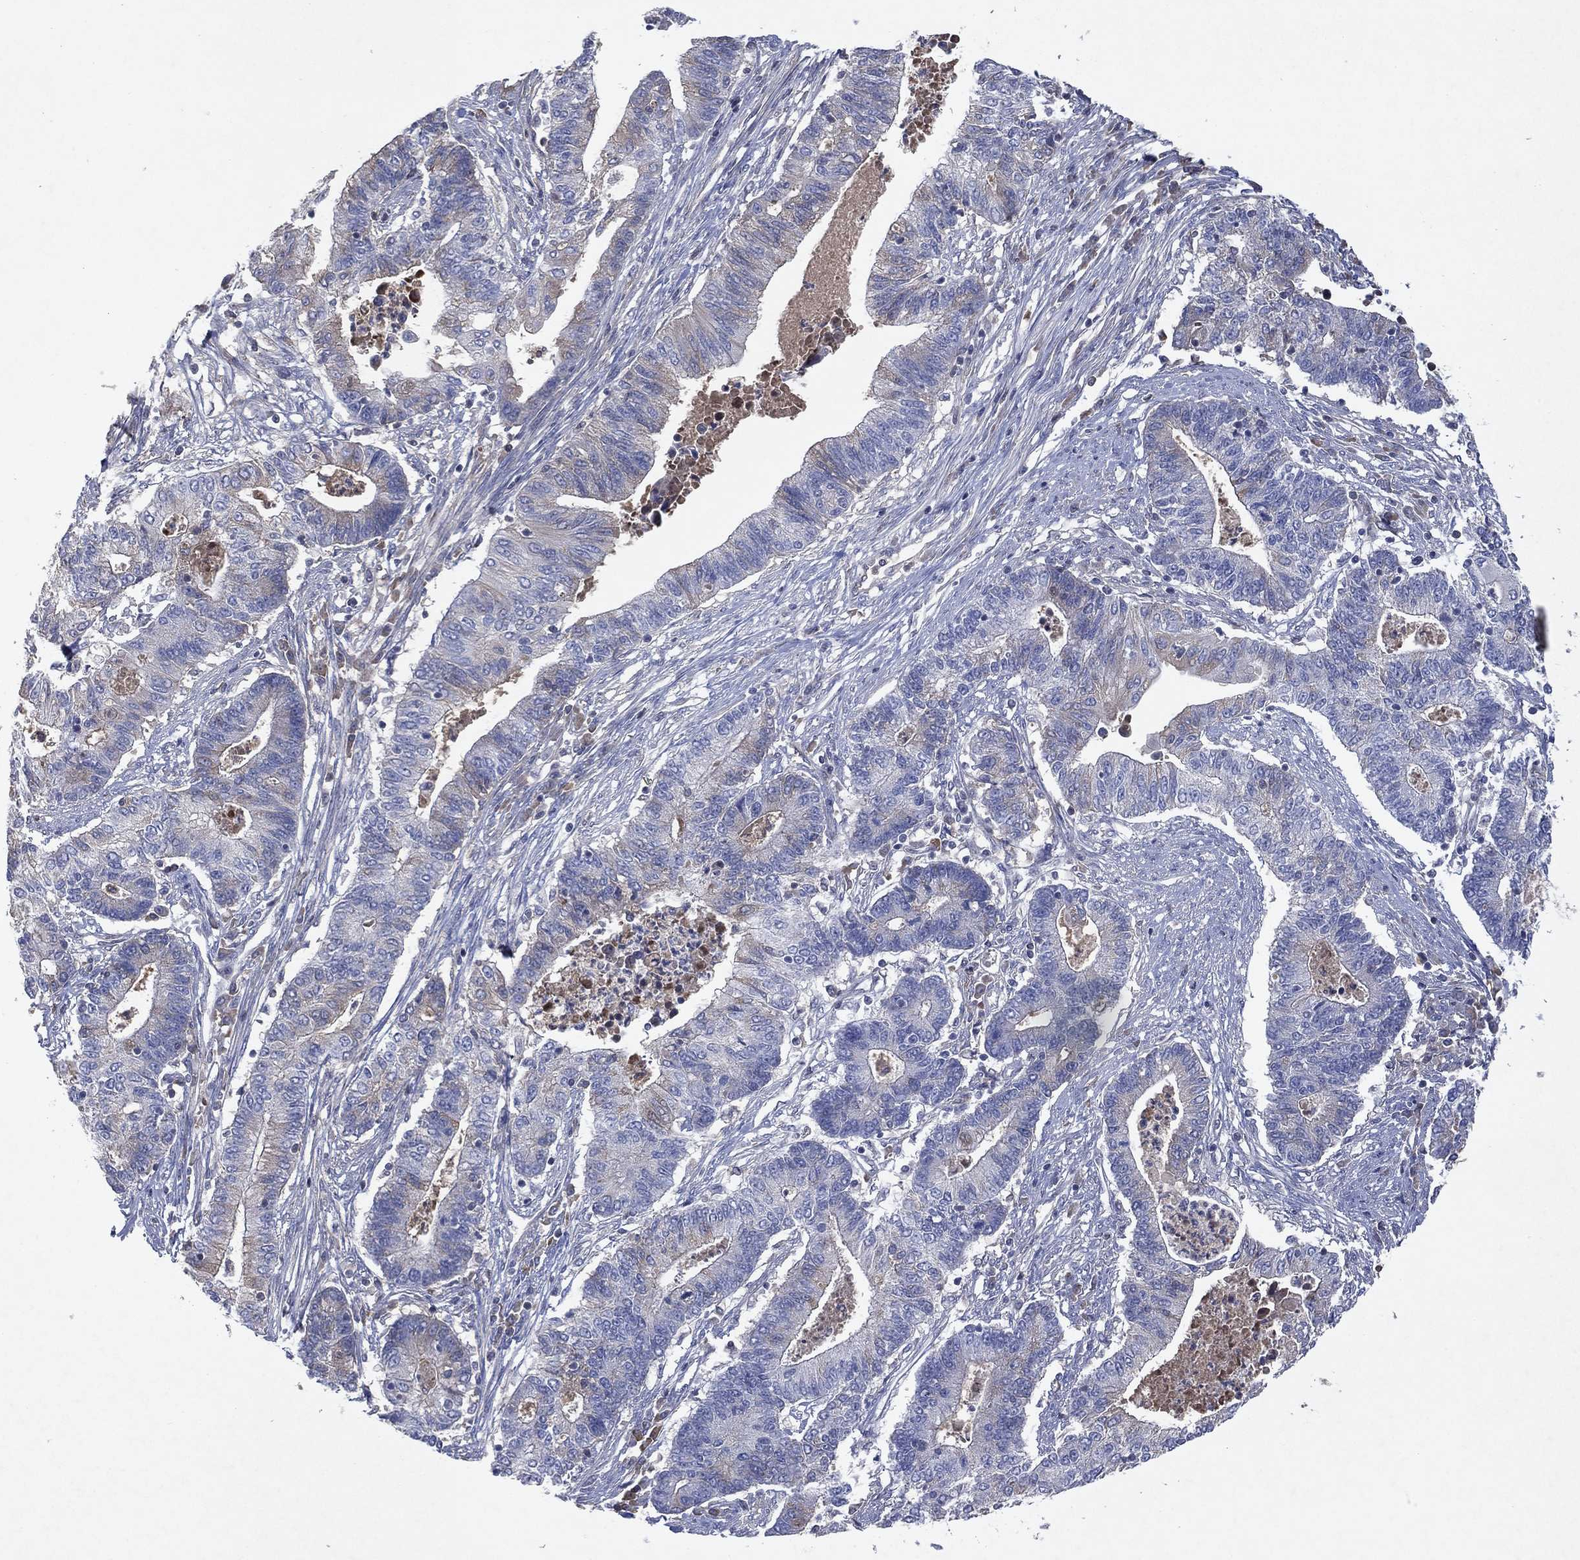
{"staining": {"intensity": "negative", "quantity": "none", "location": "none"}, "tissue": "endometrial cancer", "cell_type": "Tumor cells", "image_type": "cancer", "snomed": [{"axis": "morphology", "description": "Adenocarcinoma, NOS"}, {"axis": "topography", "description": "Uterus"}, {"axis": "topography", "description": "Endometrium"}], "caption": "The micrograph displays no staining of tumor cells in adenocarcinoma (endometrial). (Stains: DAB (3,3'-diaminobenzidine) immunohistochemistry with hematoxylin counter stain, Microscopy: brightfield microscopy at high magnification).", "gene": "FLI1", "patient": {"sex": "female", "age": 54}}